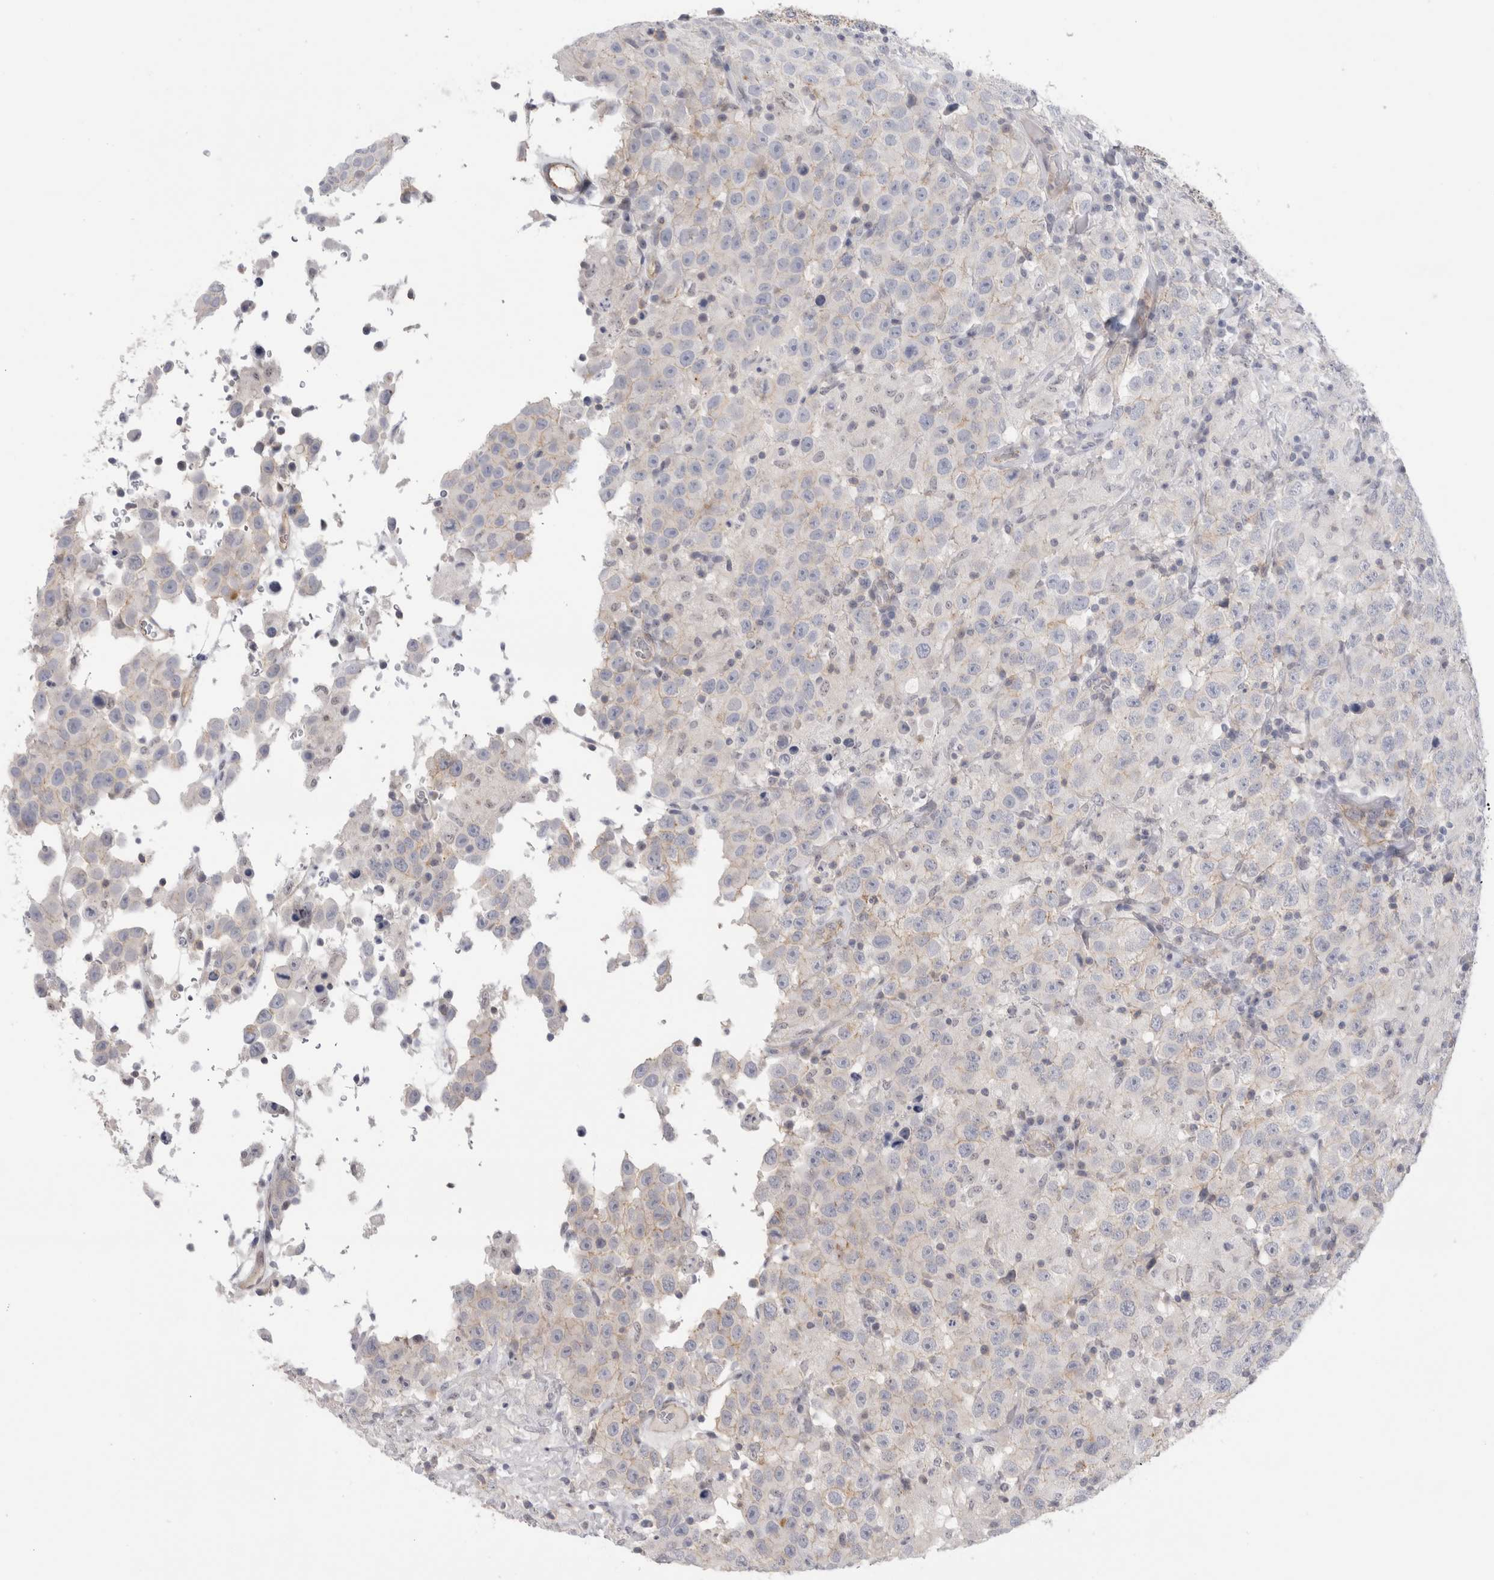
{"staining": {"intensity": "negative", "quantity": "none", "location": "none"}, "tissue": "testis cancer", "cell_type": "Tumor cells", "image_type": "cancer", "snomed": [{"axis": "morphology", "description": "Seminoma, NOS"}, {"axis": "topography", "description": "Testis"}], "caption": "Tumor cells are negative for protein expression in human testis cancer.", "gene": "VANGL1", "patient": {"sex": "male", "age": 41}}